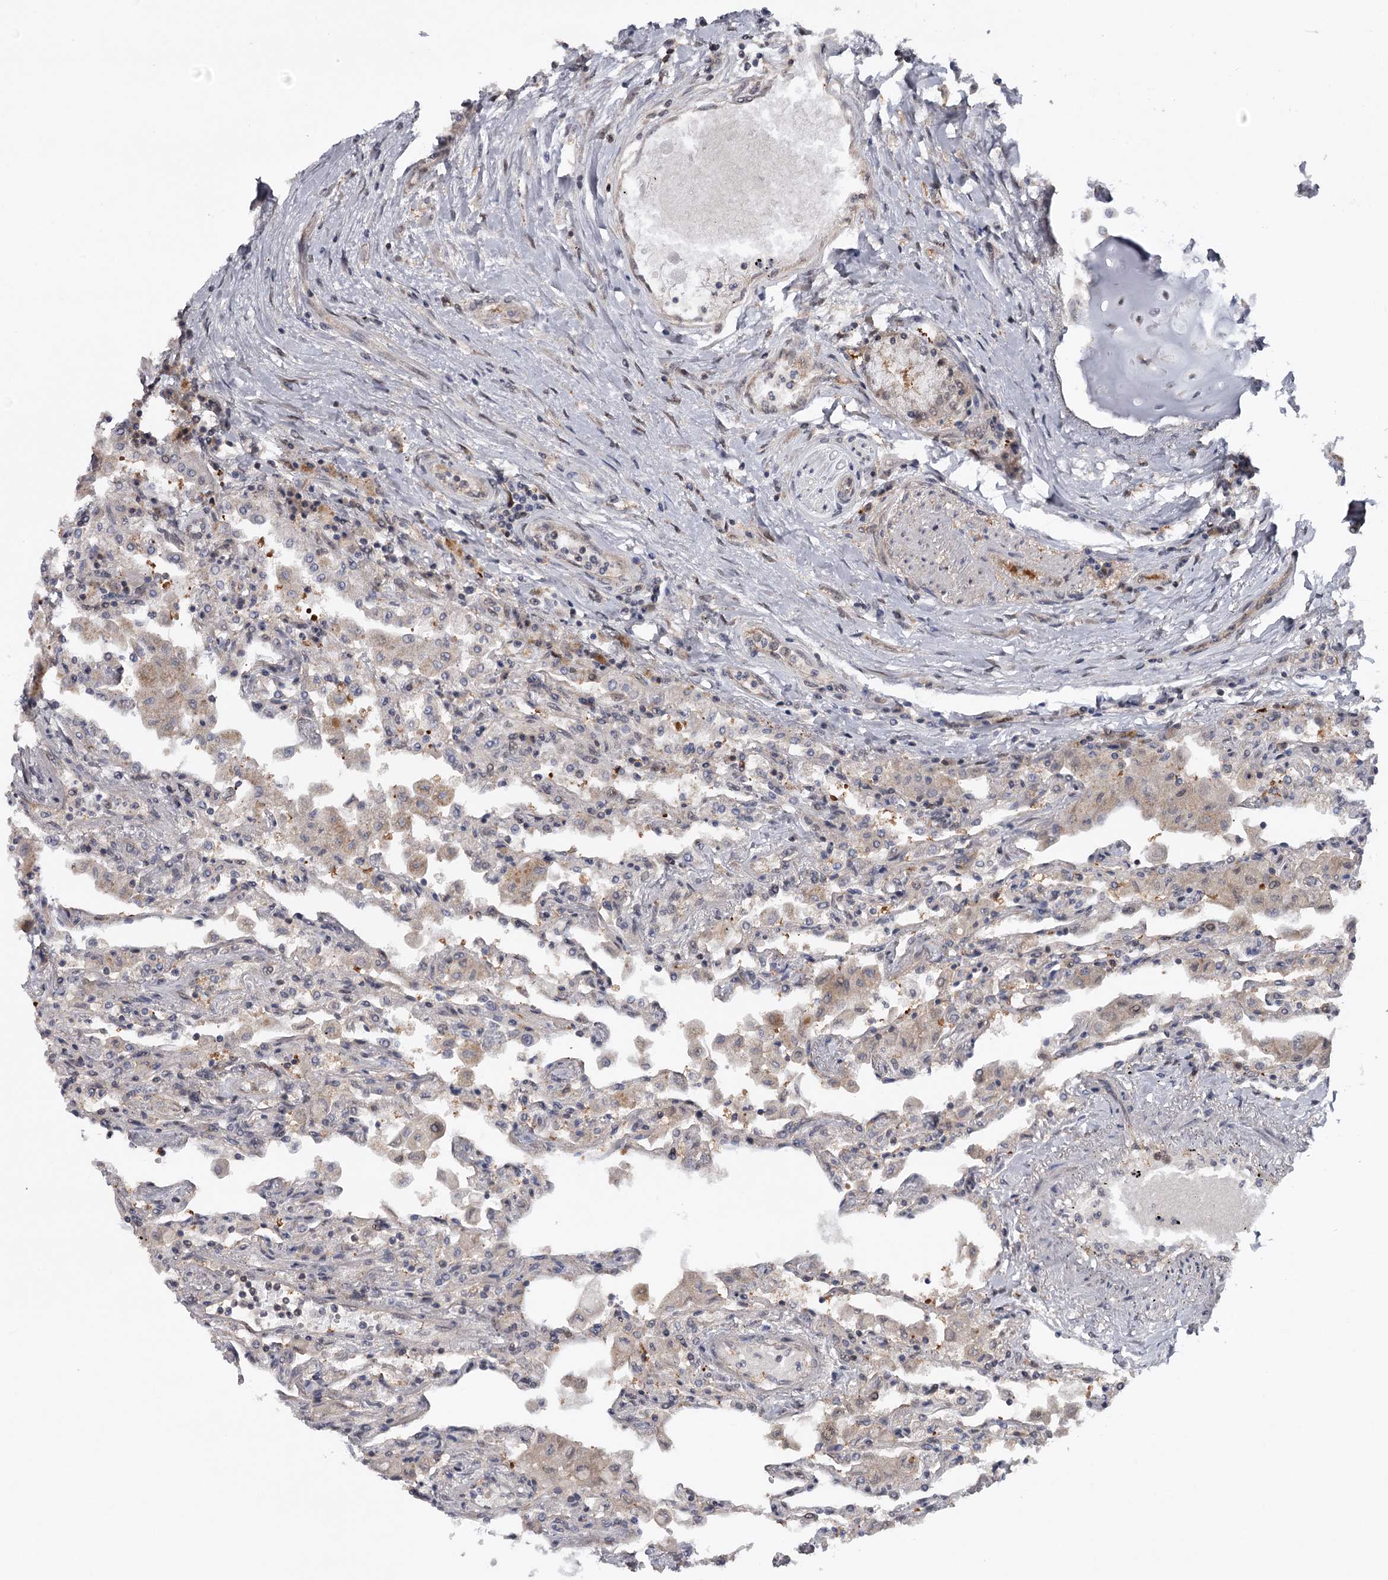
{"staining": {"intensity": "moderate", "quantity": "25%-75%", "location": "nuclear"}, "tissue": "lung", "cell_type": "Alveolar cells", "image_type": "normal", "snomed": [{"axis": "morphology", "description": "Normal tissue, NOS"}, {"axis": "topography", "description": "Bronchus"}, {"axis": "topography", "description": "Lung"}], "caption": "The photomicrograph displays immunohistochemical staining of normal lung. There is moderate nuclear positivity is identified in approximately 25%-75% of alveolar cells.", "gene": "GTSF1", "patient": {"sex": "female", "age": 49}}